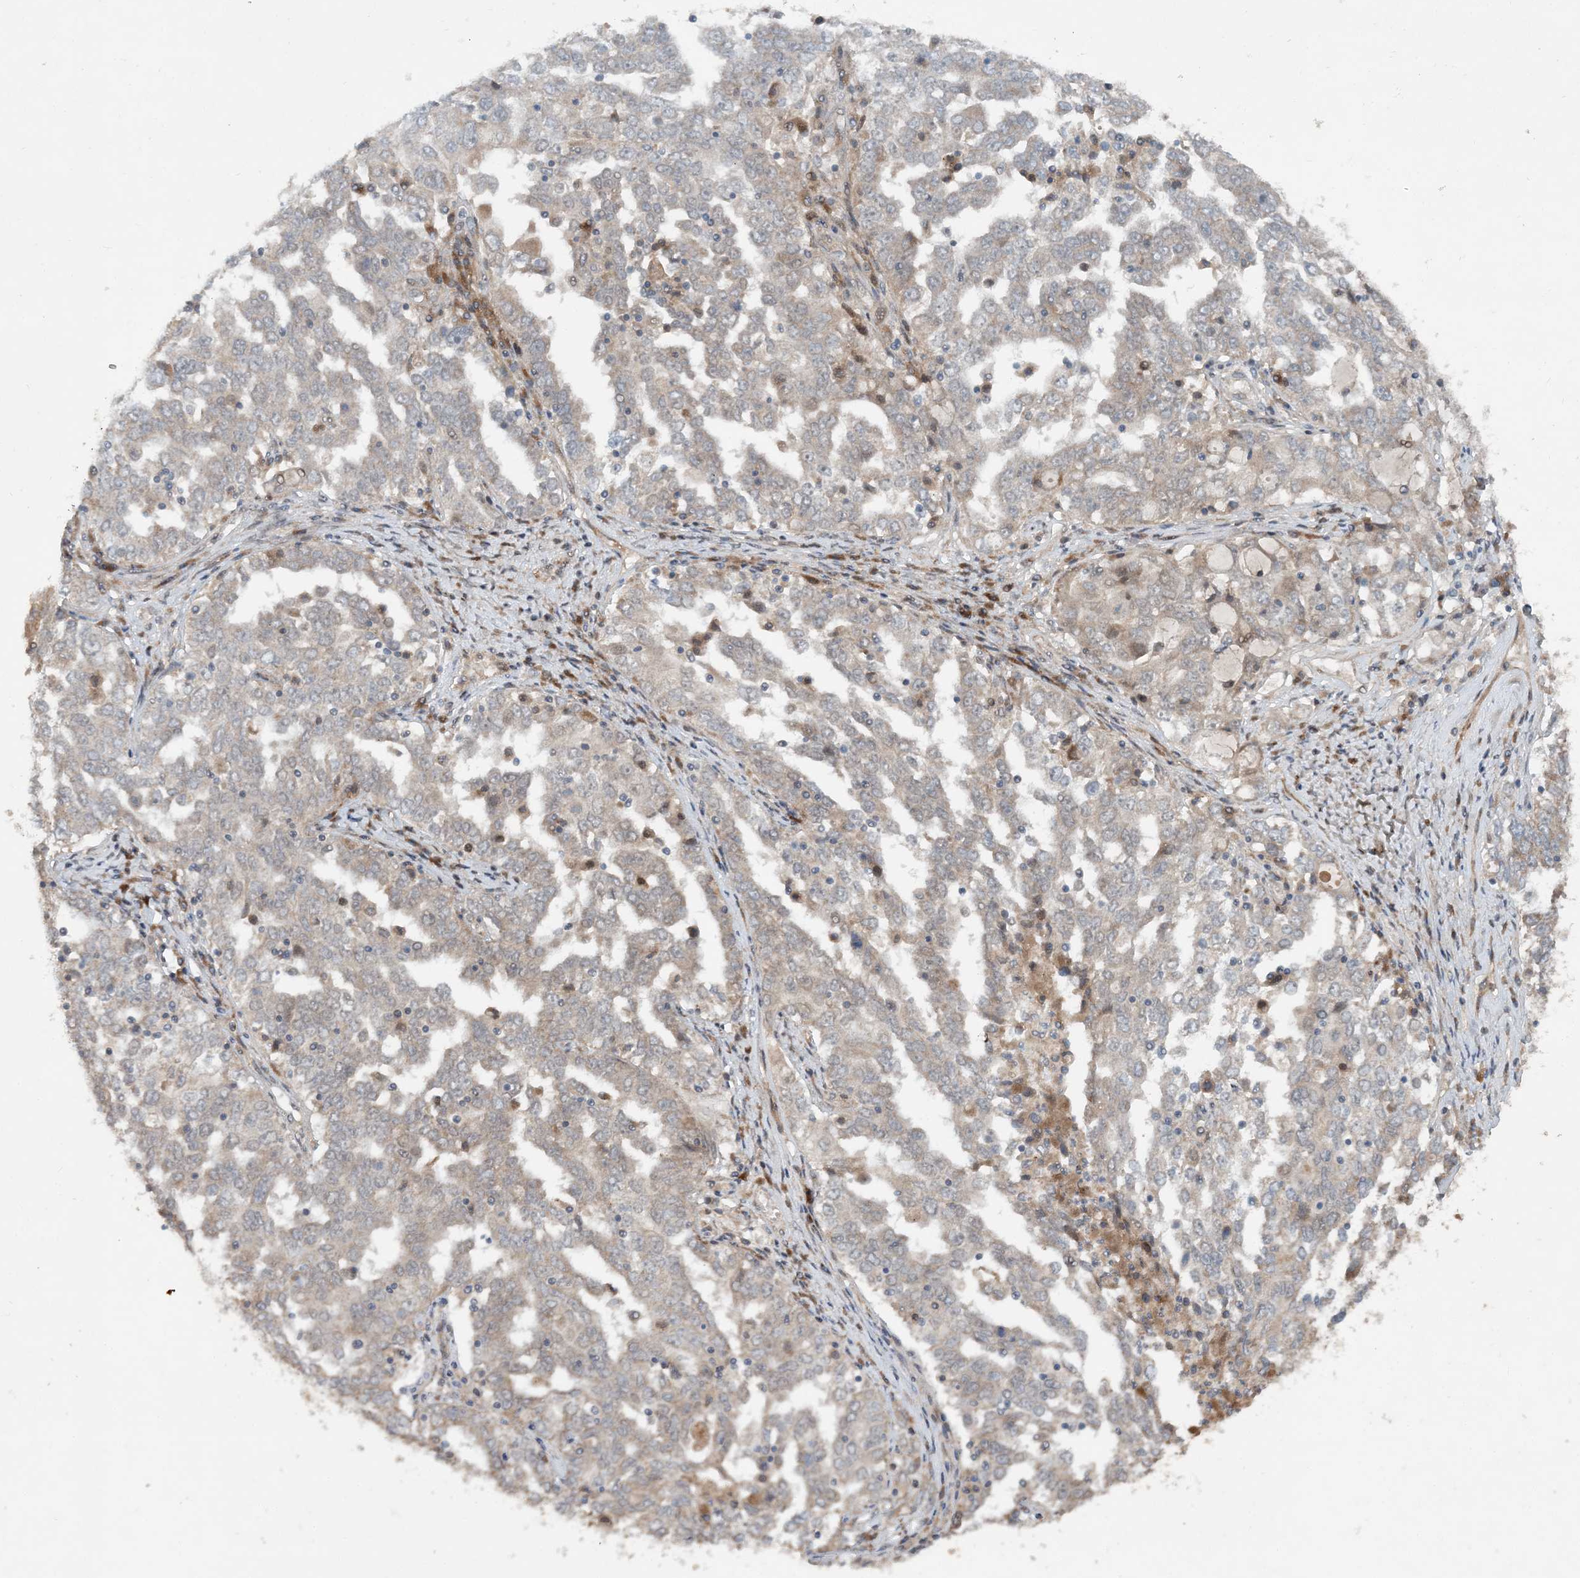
{"staining": {"intensity": "weak", "quantity": "<25%", "location": "cytoplasmic/membranous"}, "tissue": "ovarian cancer", "cell_type": "Tumor cells", "image_type": "cancer", "snomed": [{"axis": "morphology", "description": "Carcinoma, endometroid"}, {"axis": "topography", "description": "Ovary"}], "caption": "A high-resolution image shows immunohistochemistry staining of ovarian cancer, which displays no significant expression in tumor cells. (DAB (3,3'-diaminobenzidine) immunohistochemistry (IHC) with hematoxylin counter stain).", "gene": "UBR3", "patient": {"sex": "female", "age": 62}}